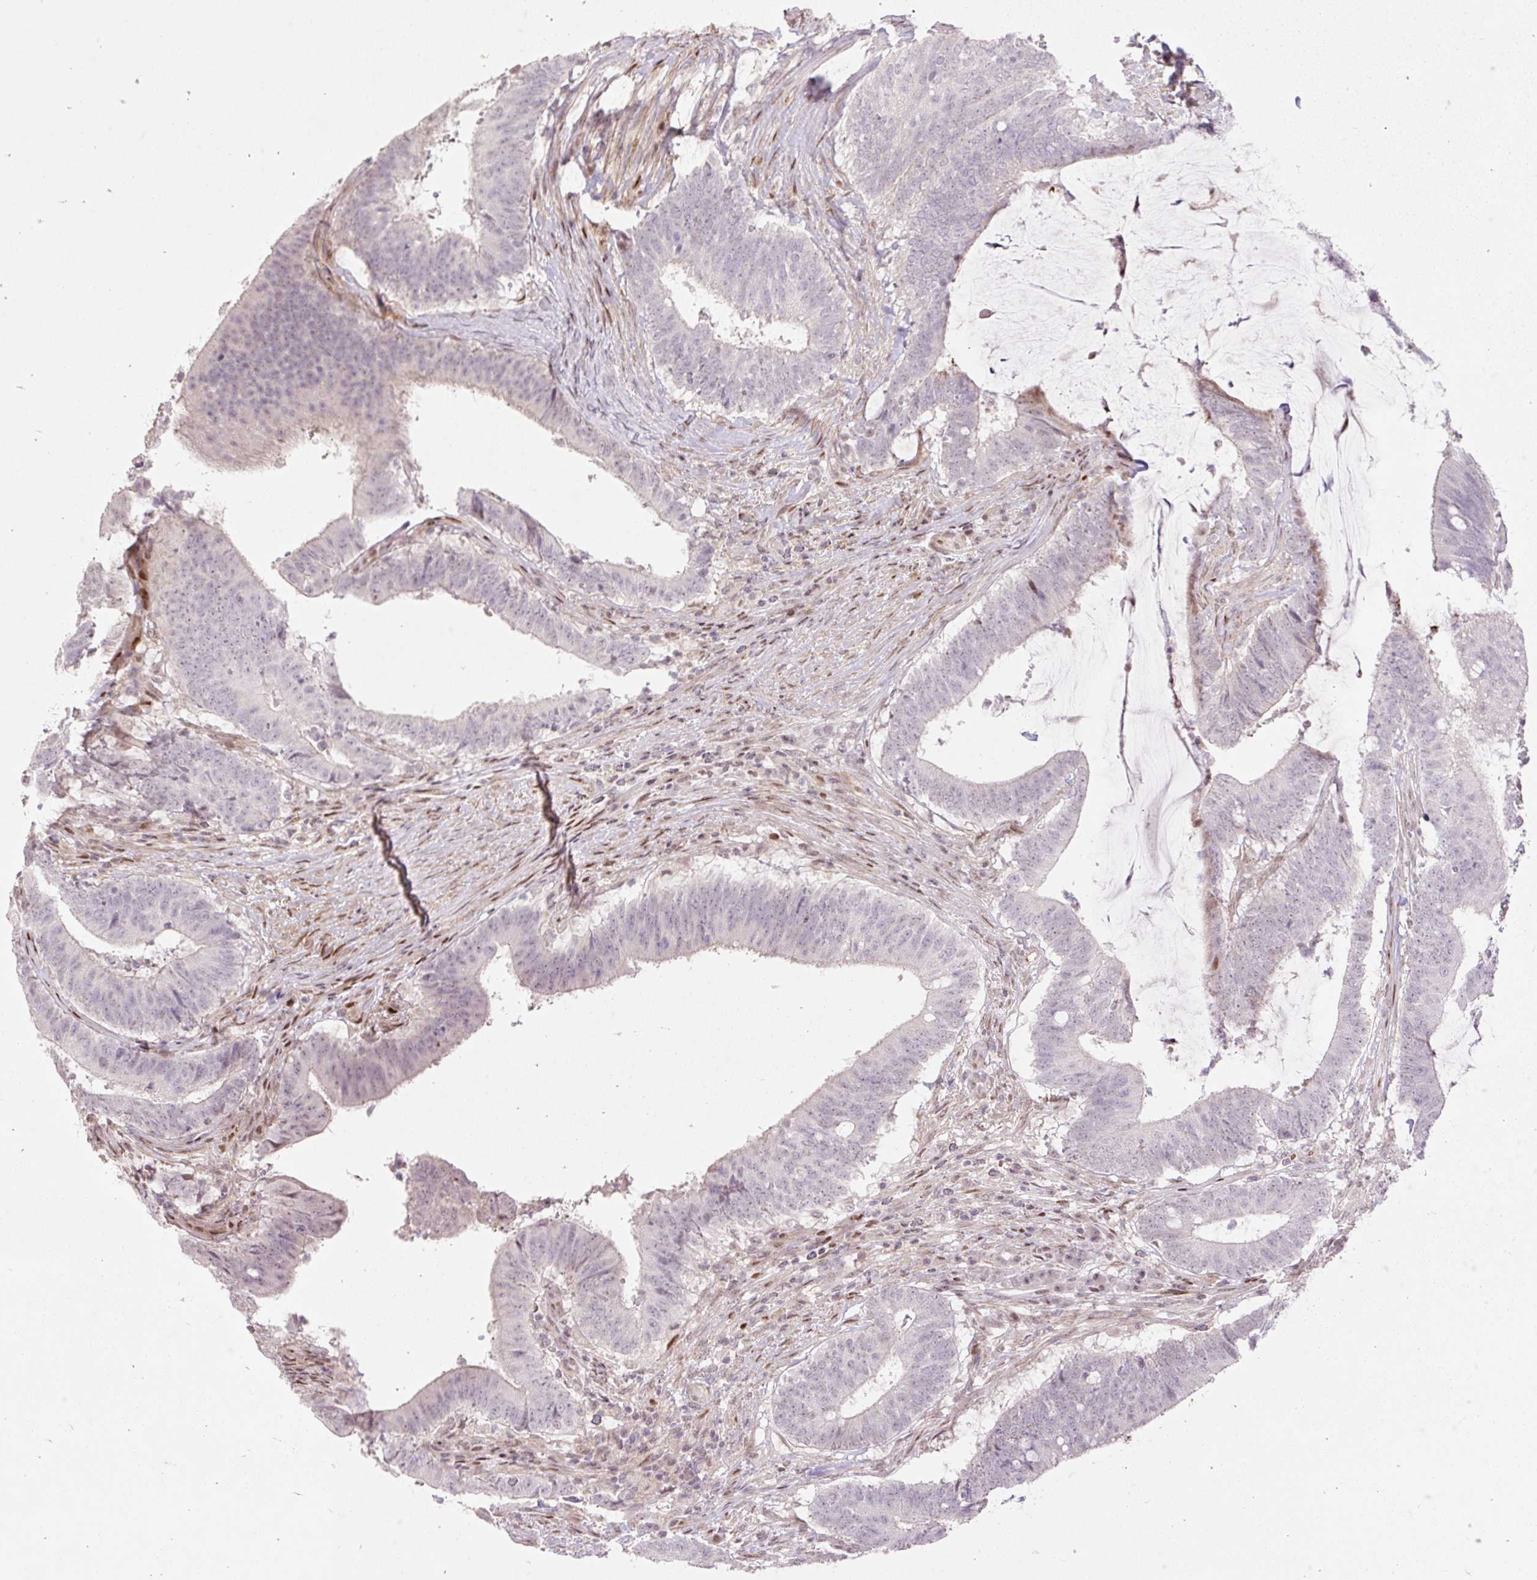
{"staining": {"intensity": "negative", "quantity": "none", "location": "none"}, "tissue": "colorectal cancer", "cell_type": "Tumor cells", "image_type": "cancer", "snomed": [{"axis": "morphology", "description": "Adenocarcinoma, NOS"}, {"axis": "topography", "description": "Colon"}], "caption": "This is a histopathology image of IHC staining of colorectal cancer (adenocarcinoma), which shows no staining in tumor cells.", "gene": "RIPPLY3", "patient": {"sex": "female", "age": 43}}